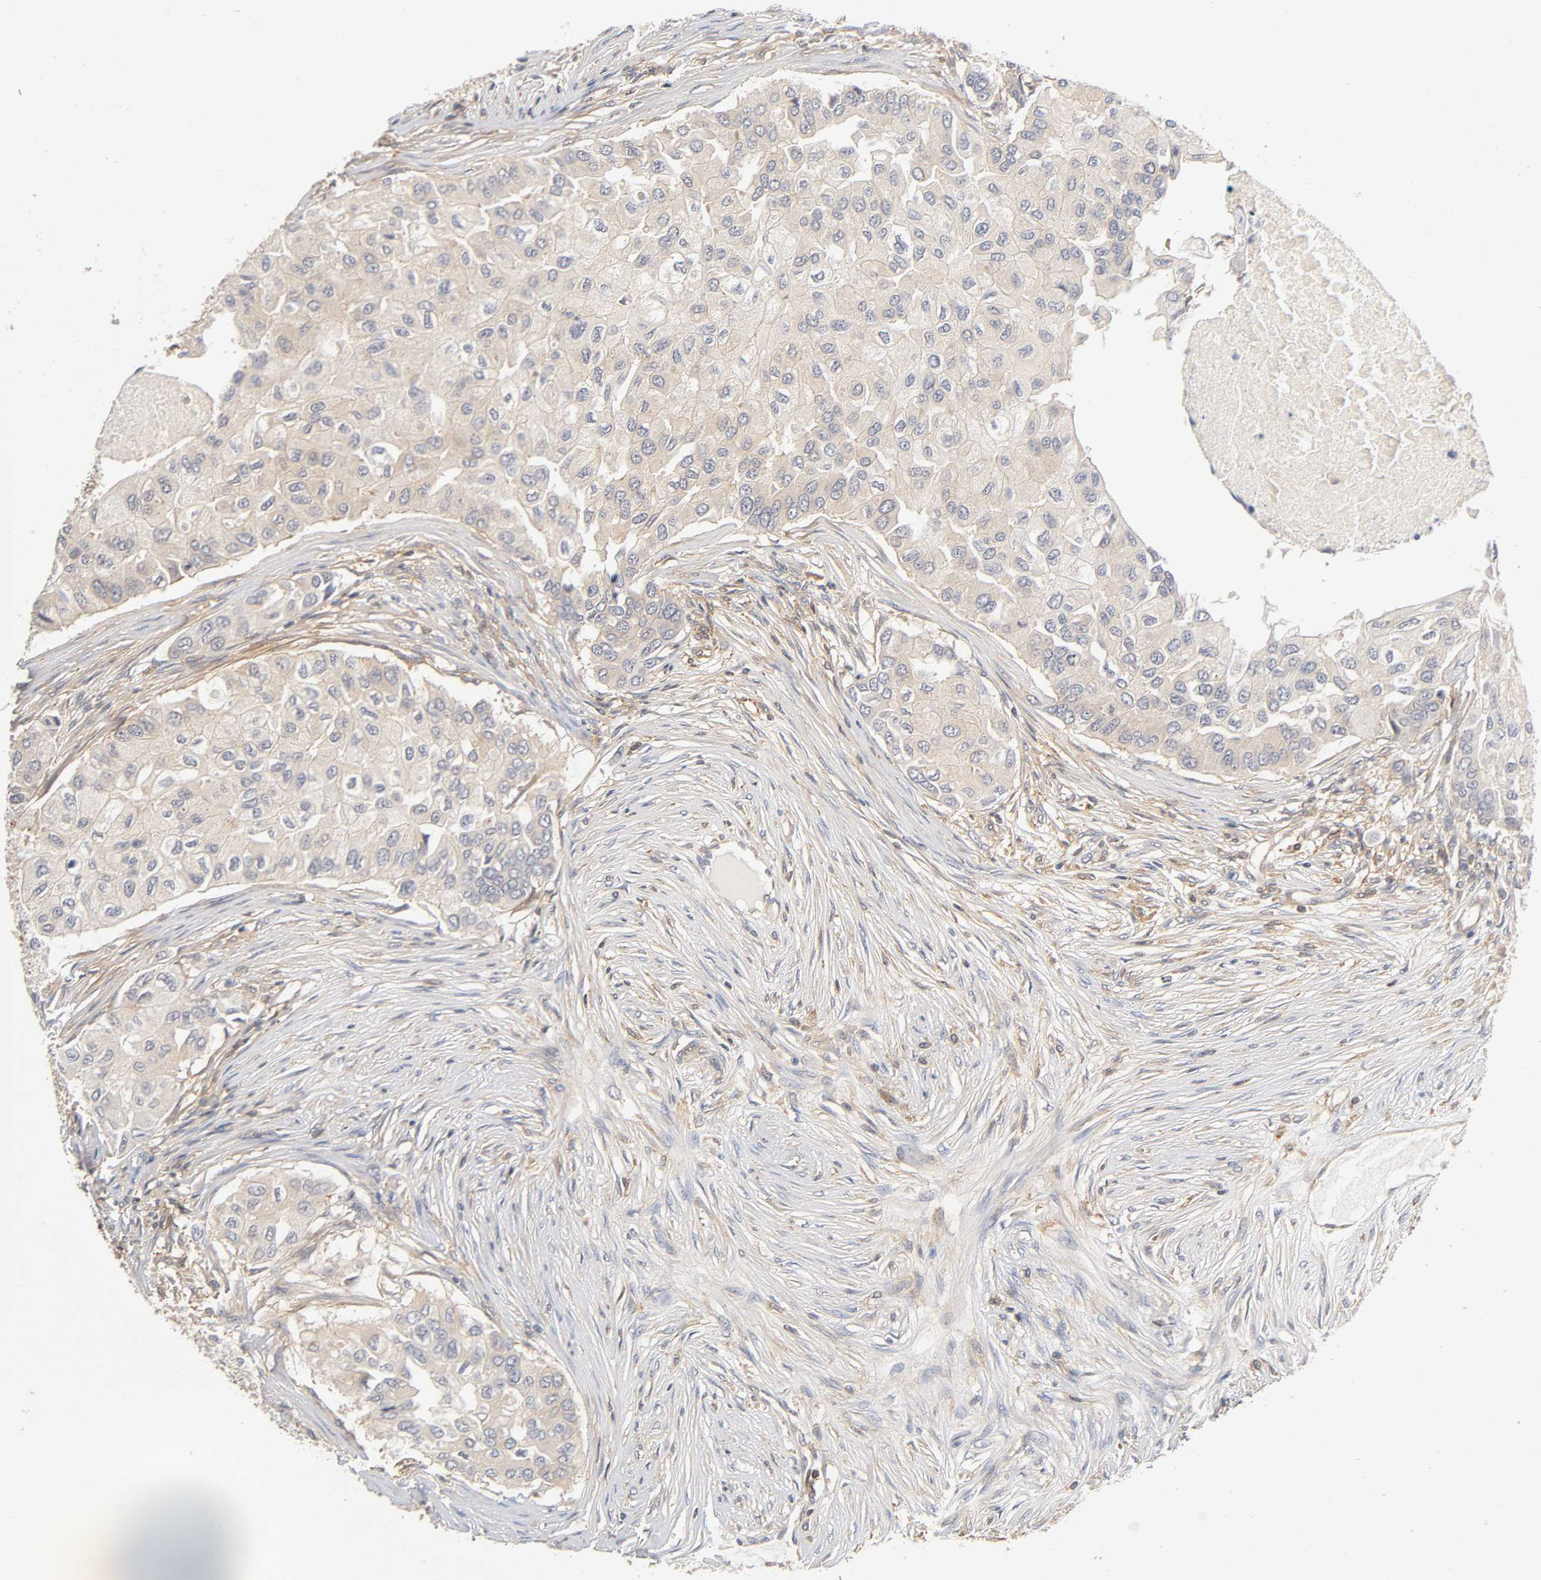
{"staining": {"intensity": "weak", "quantity": "25%-75%", "location": "cytoplasmic/membranous"}, "tissue": "breast cancer", "cell_type": "Tumor cells", "image_type": "cancer", "snomed": [{"axis": "morphology", "description": "Normal tissue, NOS"}, {"axis": "morphology", "description": "Duct carcinoma"}, {"axis": "topography", "description": "Breast"}], "caption": "Approximately 25%-75% of tumor cells in breast cancer demonstrate weak cytoplasmic/membranous protein positivity as visualized by brown immunohistochemical staining.", "gene": "ACTR2", "patient": {"sex": "female", "age": 49}}